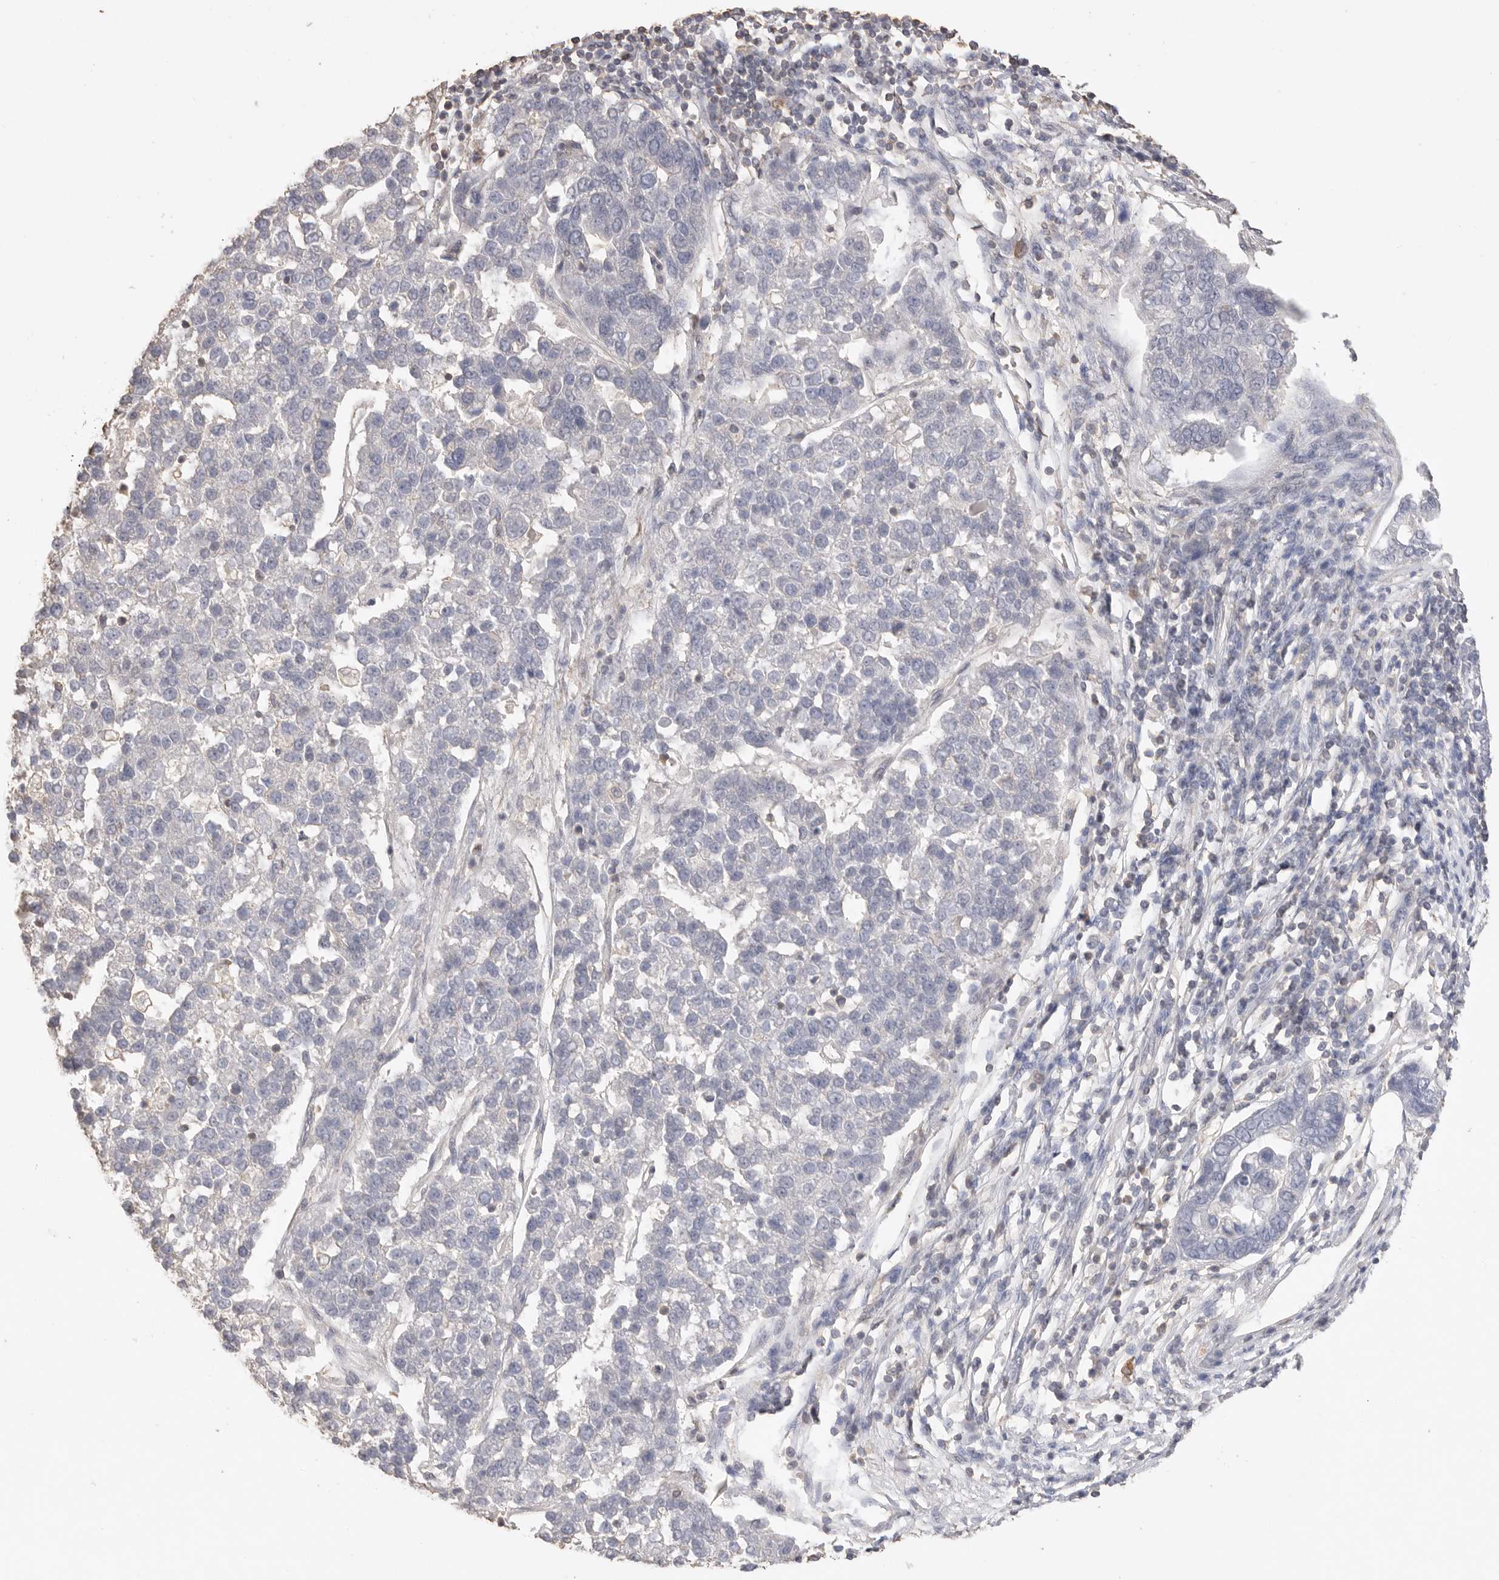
{"staining": {"intensity": "negative", "quantity": "none", "location": "none"}, "tissue": "pancreatic cancer", "cell_type": "Tumor cells", "image_type": "cancer", "snomed": [{"axis": "morphology", "description": "Adenocarcinoma, NOS"}, {"axis": "topography", "description": "Pancreas"}], "caption": "DAB (3,3'-diaminobenzidine) immunohistochemical staining of human adenocarcinoma (pancreatic) reveals no significant expression in tumor cells.", "gene": "MAP2K1", "patient": {"sex": "female", "age": 61}}